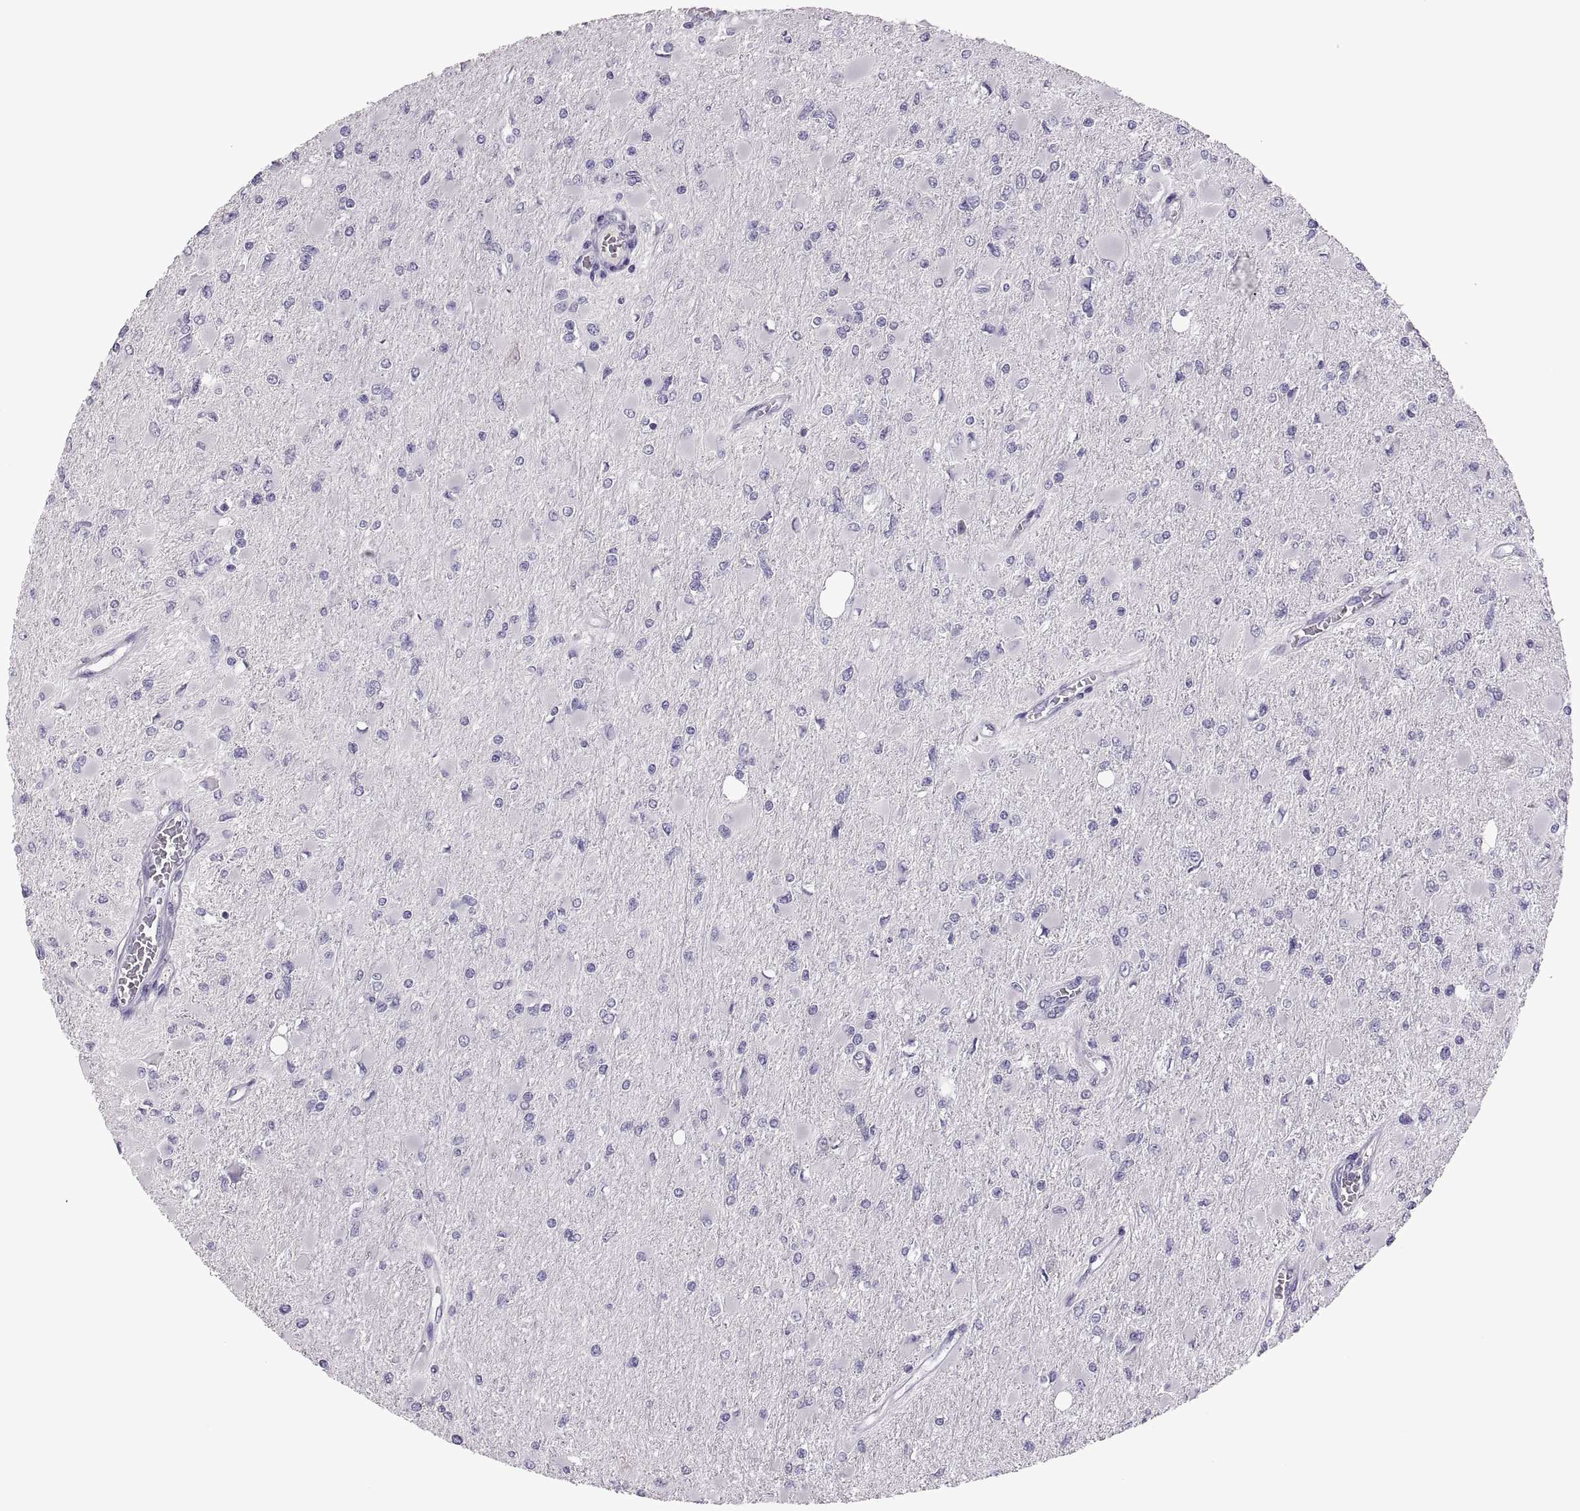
{"staining": {"intensity": "negative", "quantity": "none", "location": "none"}, "tissue": "glioma", "cell_type": "Tumor cells", "image_type": "cancer", "snomed": [{"axis": "morphology", "description": "Glioma, malignant, High grade"}, {"axis": "topography", "description": "Cerebral cortex"}], "caption": "High power microscopy histopathology image of an immunohistochemistry photomicrograph of malignant glioma (high-grade), revealing no significant staining in tumor cells. Brightfield microscopy of IHC stained with DAB (3,3'-diaminobenzidine) (brown) and hematoxylin (blue), captured at high magnification.", "gene": "TBX19", "patient": {"sex": "female", "age": 36}}